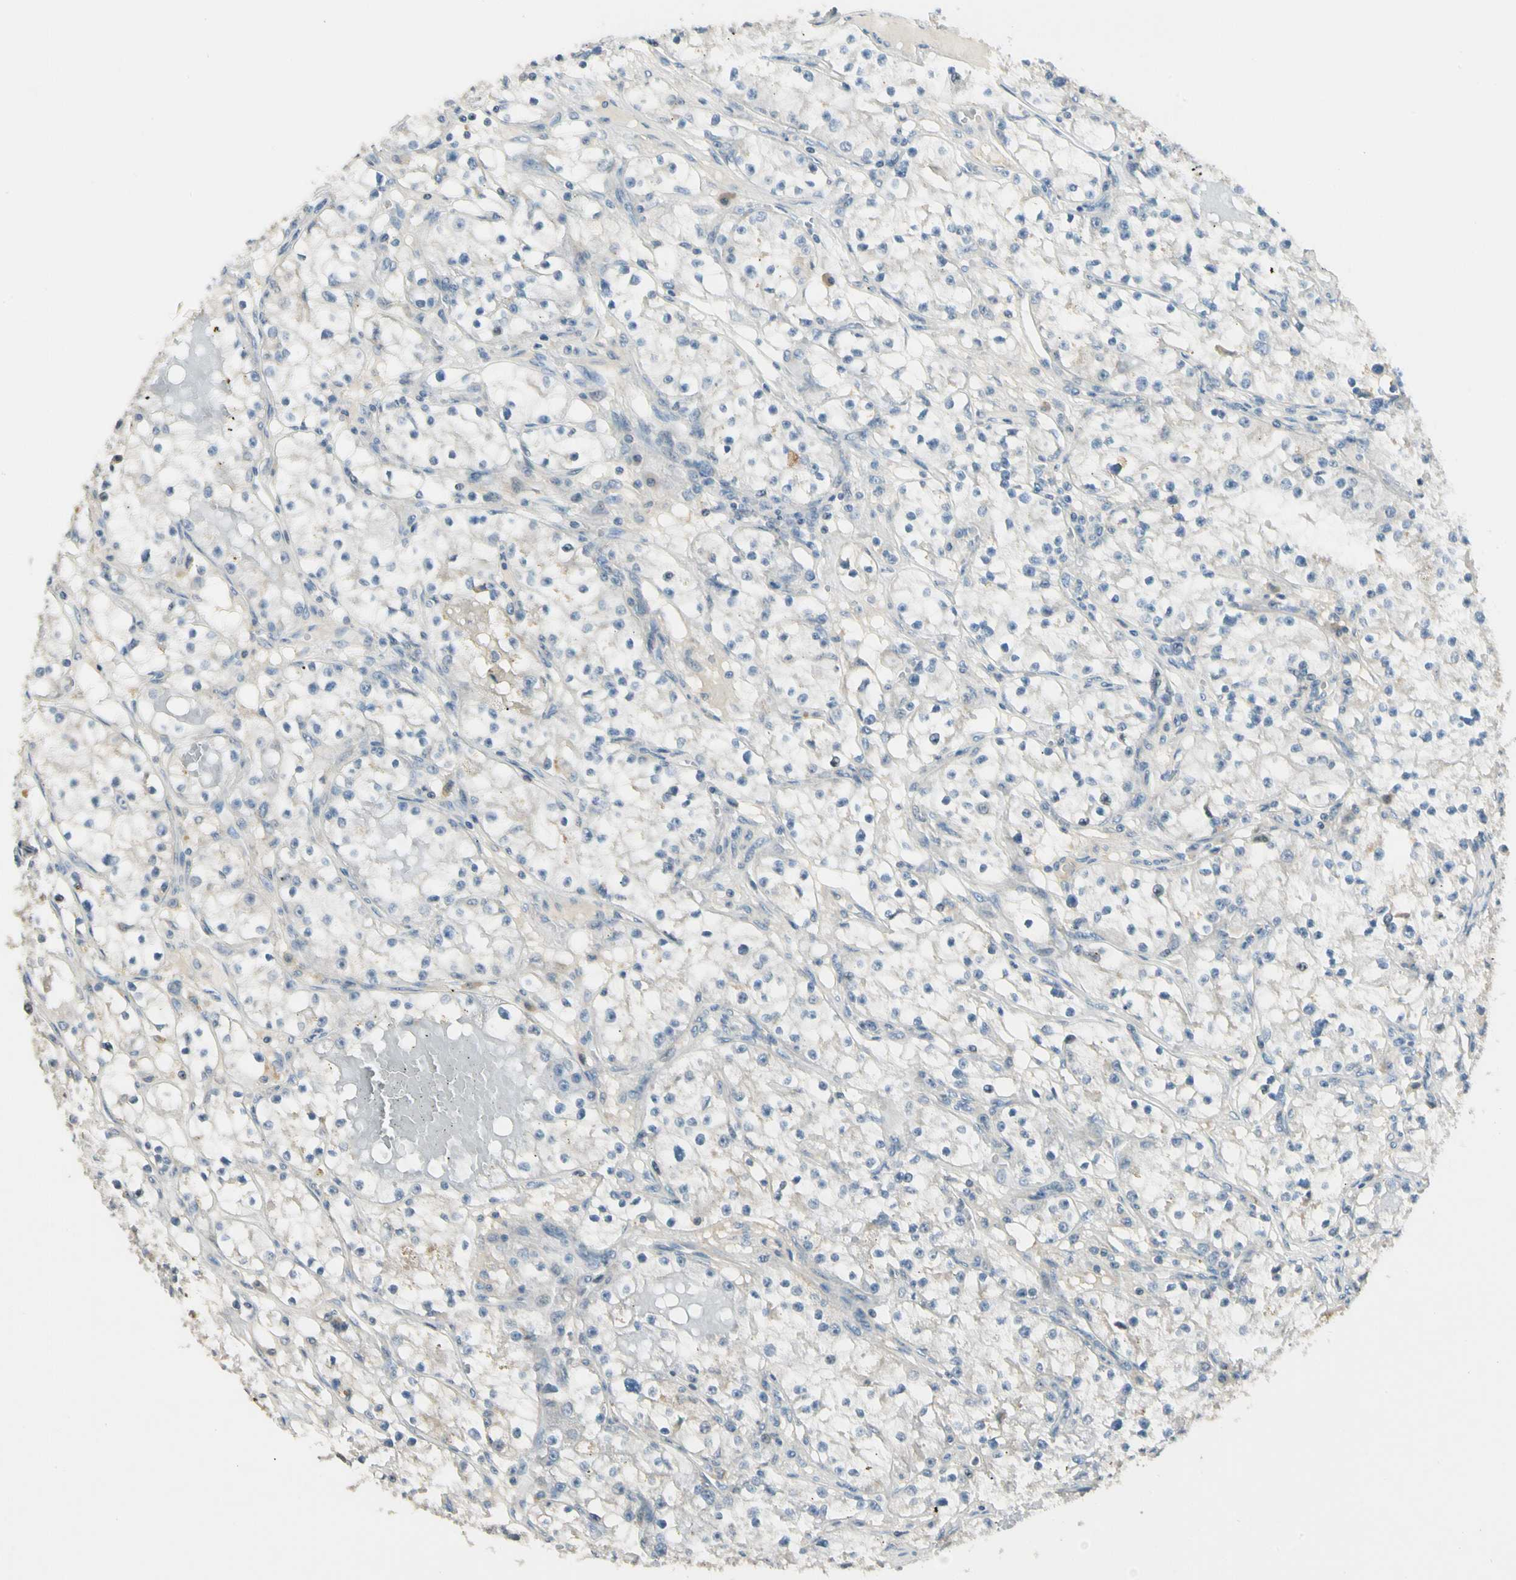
{"staining": {"intensity": "weak", "quantity": "<25%", "location": "cytoplasmic/membranous"}, "tissue": "renal cancer", "cell_type": "Tumor cells", "image_type": "cancer", "snomed": [{"axis": "morphology", "description": "Adenocarcinoma, NOS"}, {"axis": "topography", "description": "Kidney"}], "caption": "This image is of renal cancer (adenocarcinoma) stained with IHC to label a protein in brown with the nuclei are counter-stained blue. There is no staining in tumor cells.", "gene": "P3H2", "patient": {"sex": "male", "age": 56}}